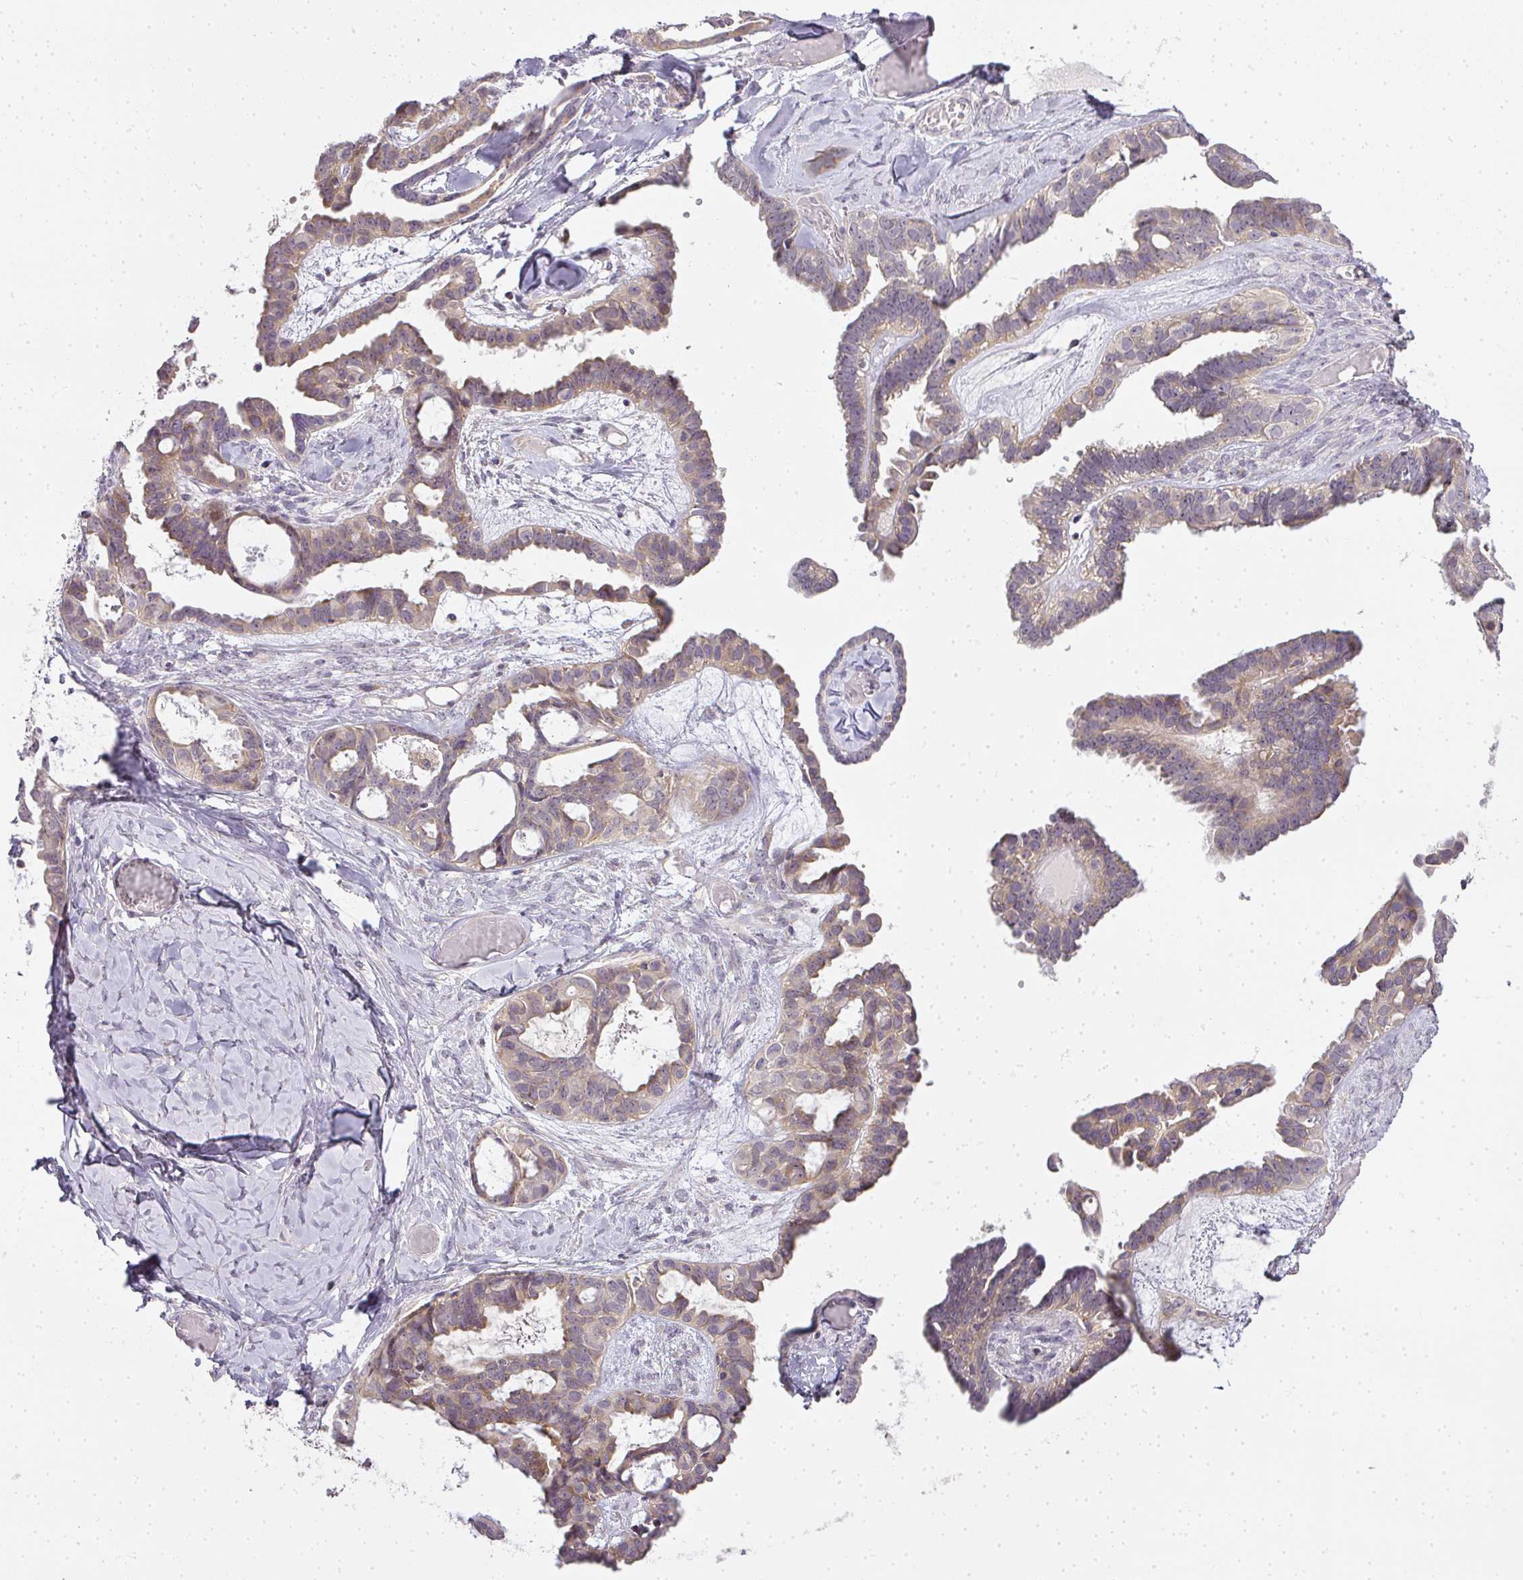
{"staining": {"intensity": "weak", "quantity": "25%-75%", "location": "cytoplasmic/membranous"}, "tissue": "ovarian cancer", "cell_type": "Tumor cells", "image_type": "cancer", "snomed": [{"axis": "morphology", "description": "Cystadenocarcinoma, serous, NOS"}, {"axis": "topography", "description": "Ovary"}], "caption": "Serous cystadenocarcinoma (ovarian) tissue displays weak cytoplasmic/membranous staining in approximately 25%-75% of tumor cells, visualized by immunohistochemistry.", "gene": "MED19", "patient": {"sex": "female", "age": 69}}